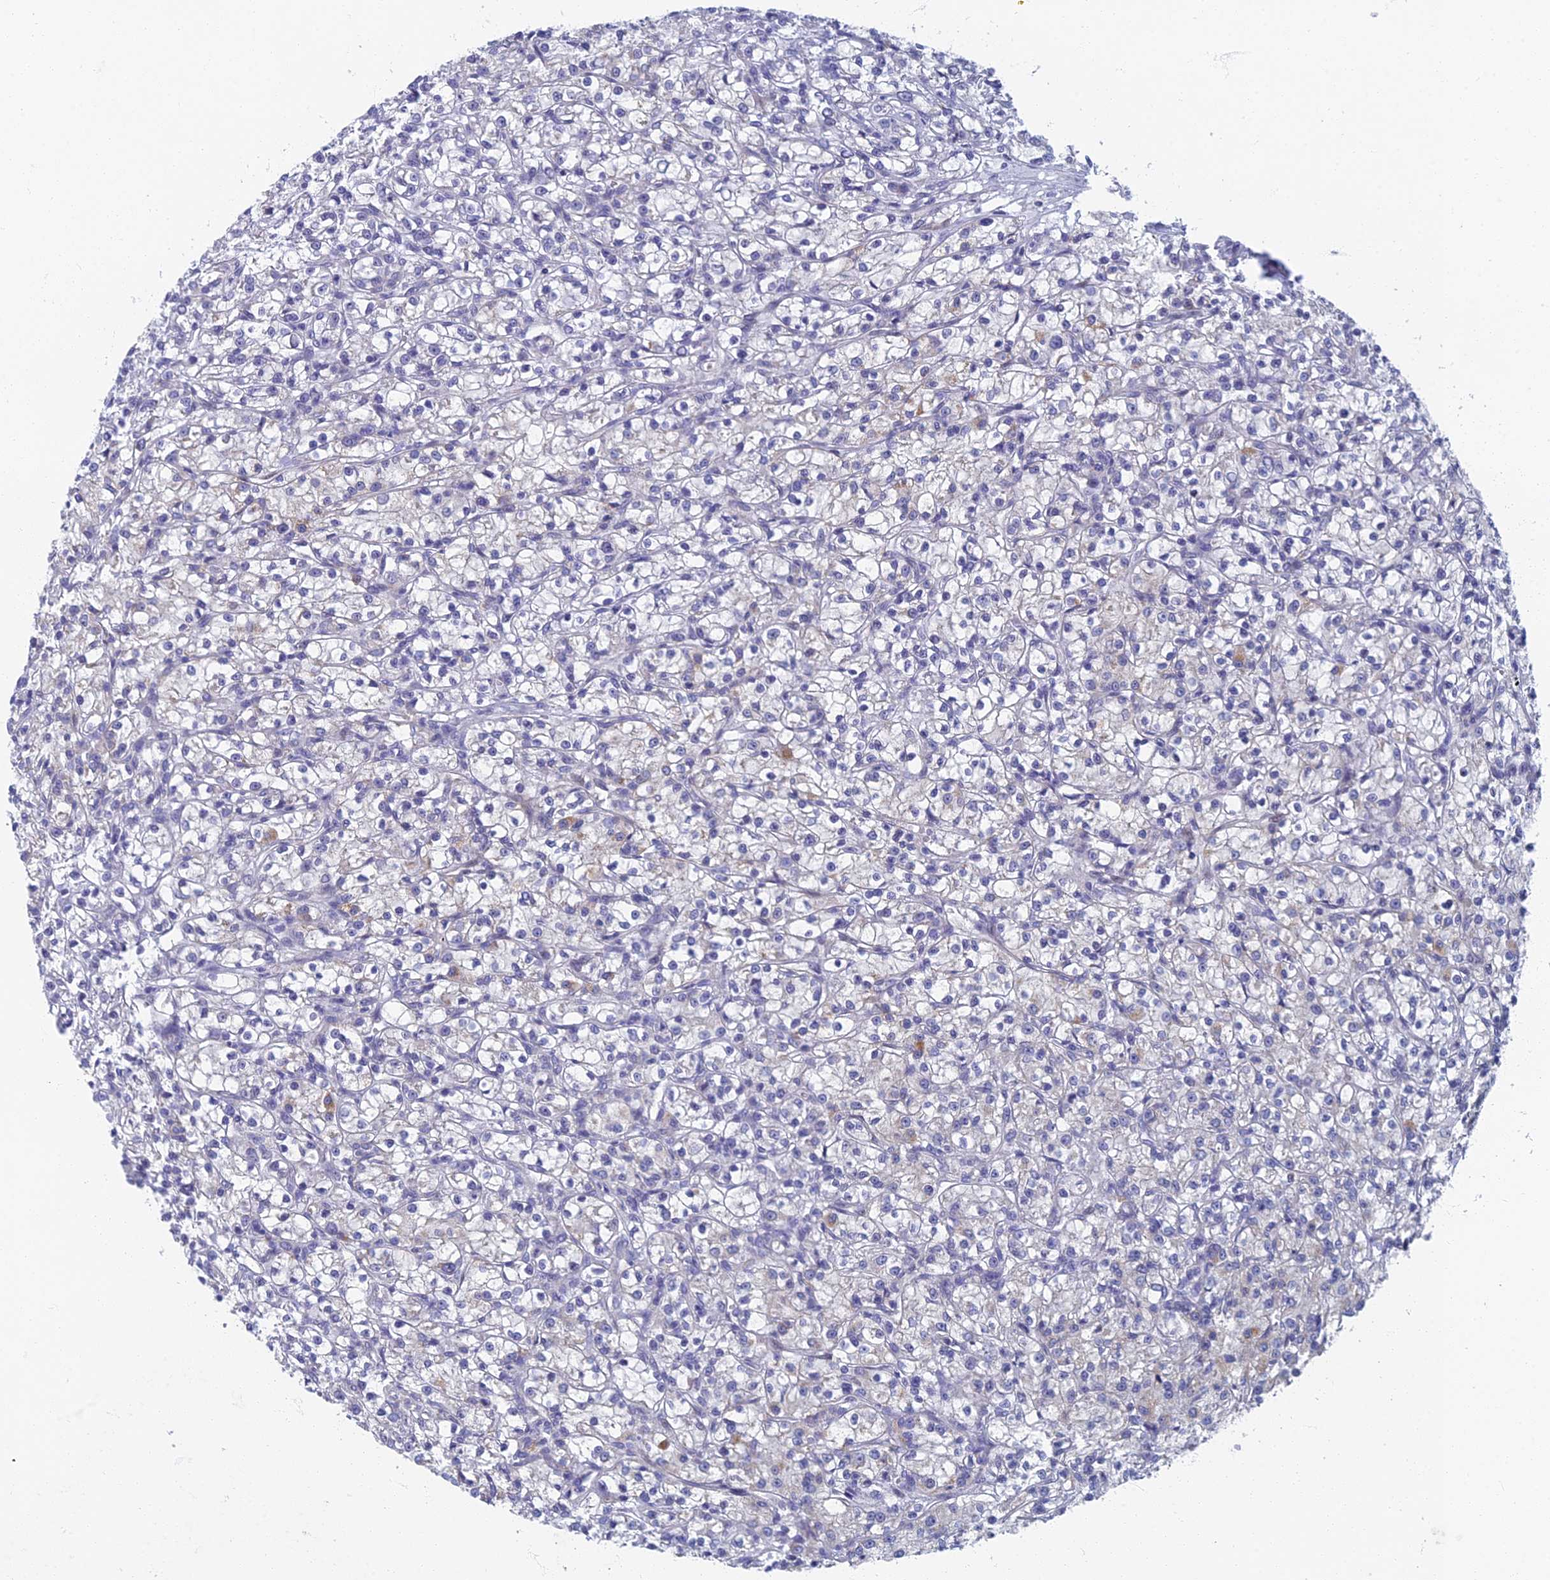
{"staining": {"intensity": "negative", "quantity": "none", "location": "none"}, "tissue": "renal cancer", "cell_type": "Tumor cells", "image_type": "cancer", "snomed": [{"axis": "morphology", "description": "Adenocarcinoma, NOS"}, {"axis": "topography", "description": "Kidney"}], "caption": "Immunohistochemistry of renal cancer reveals no positivity in tumor cells.", "gene": "SPIN4", "patient": {"sex": "female", "age": 59}}